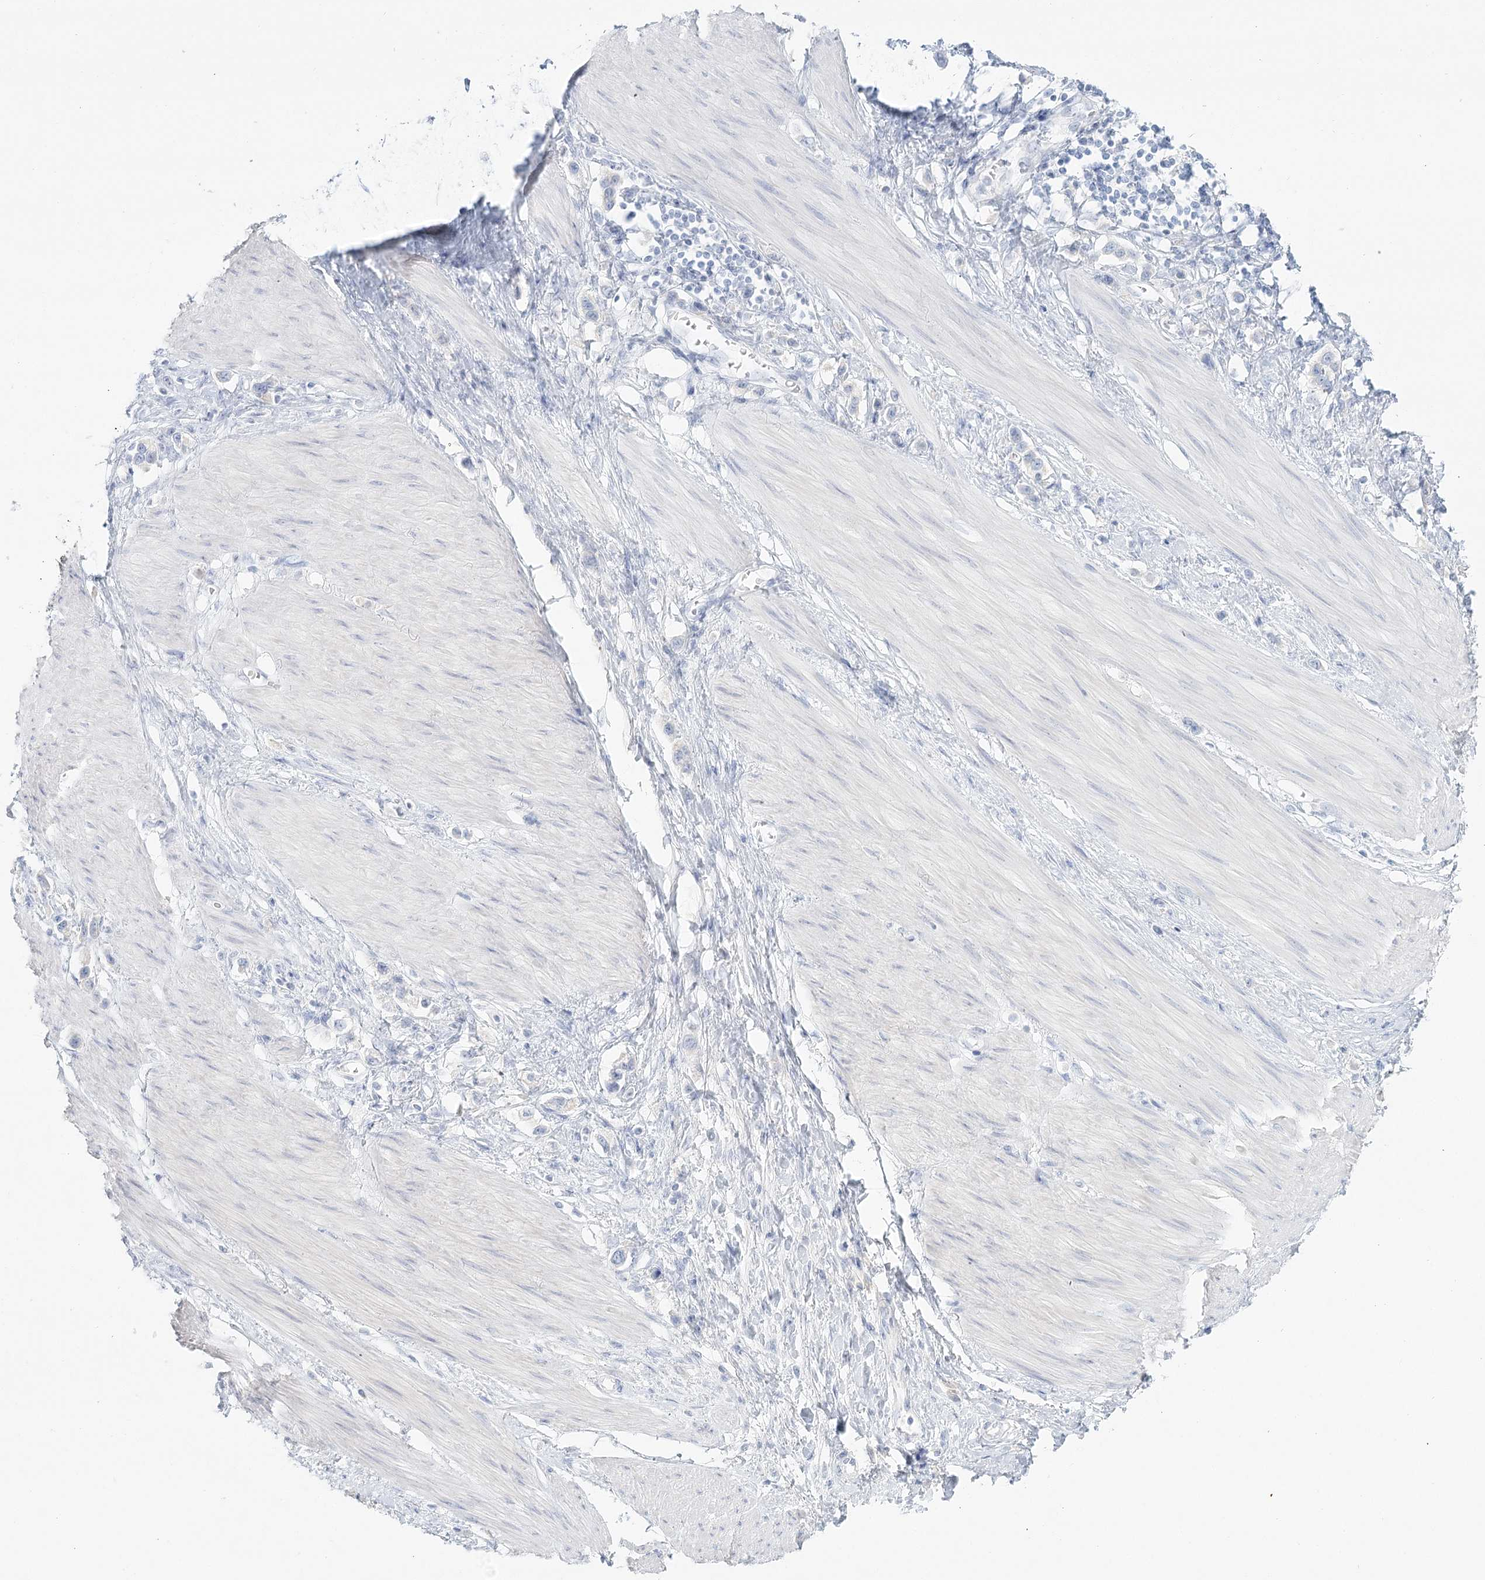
{"staining": {"intensity": "negative", "quantity": "none", "location": "none"}, "tissue": "stomach cancer", "cell_type": "Tumor cells", "image_type": "cancer", "snomed": [{"axis": "morphology", "description": "Adenocarcinoma, NOS"}, {"axis": "topography", "description": "Stomach"}], "caption": "This histopathology image is of adenocarcinoma (stomach) stained with IHC to label a protein in brown with the nuclei are counter-stained blue. There is no expression in tumor cells.", "gene": "DMGDH", "patient": {"sex": "female", "age": 65}}